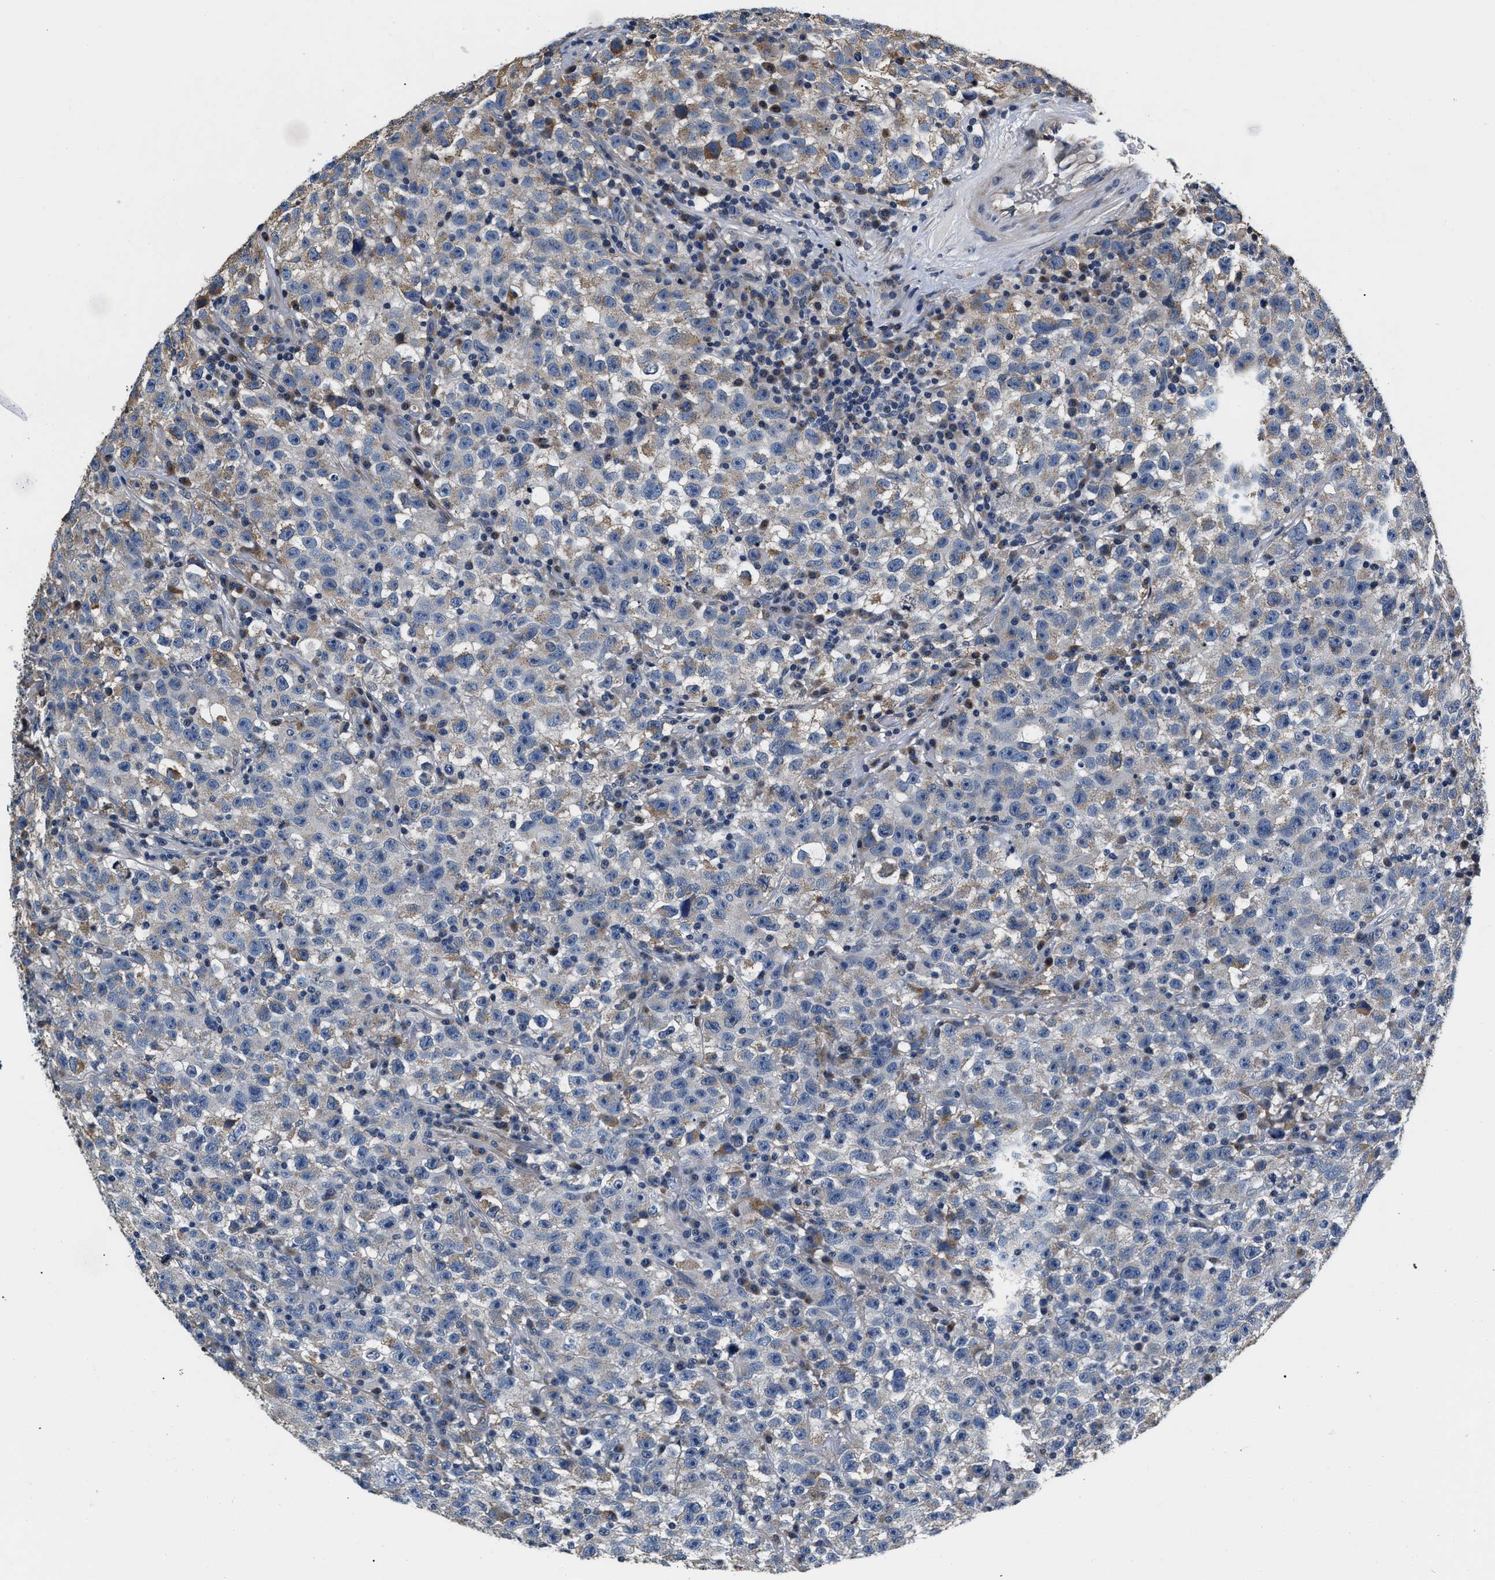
{"staining": {"intensity": "weak", "quantity": "25%-75%", "location": "cytoplasmic/membranous"}, "tissue": "testis cancer", "cell_type": "Tumor cells", "image_type": "cancer", "snomed": [{"axis": "morphology", "description": "Seminoma, NOS"}, {"axis": "topography", "description": "Testis"}], "caption": "There is low levels of weak cytoplasmic/membranous staining in tumor cells of testis seminoma, as demonstrated by immunohistochemical staining (brown color).", "gene": "ABCG8", "patient": {"sex": "male", "age": 22}}